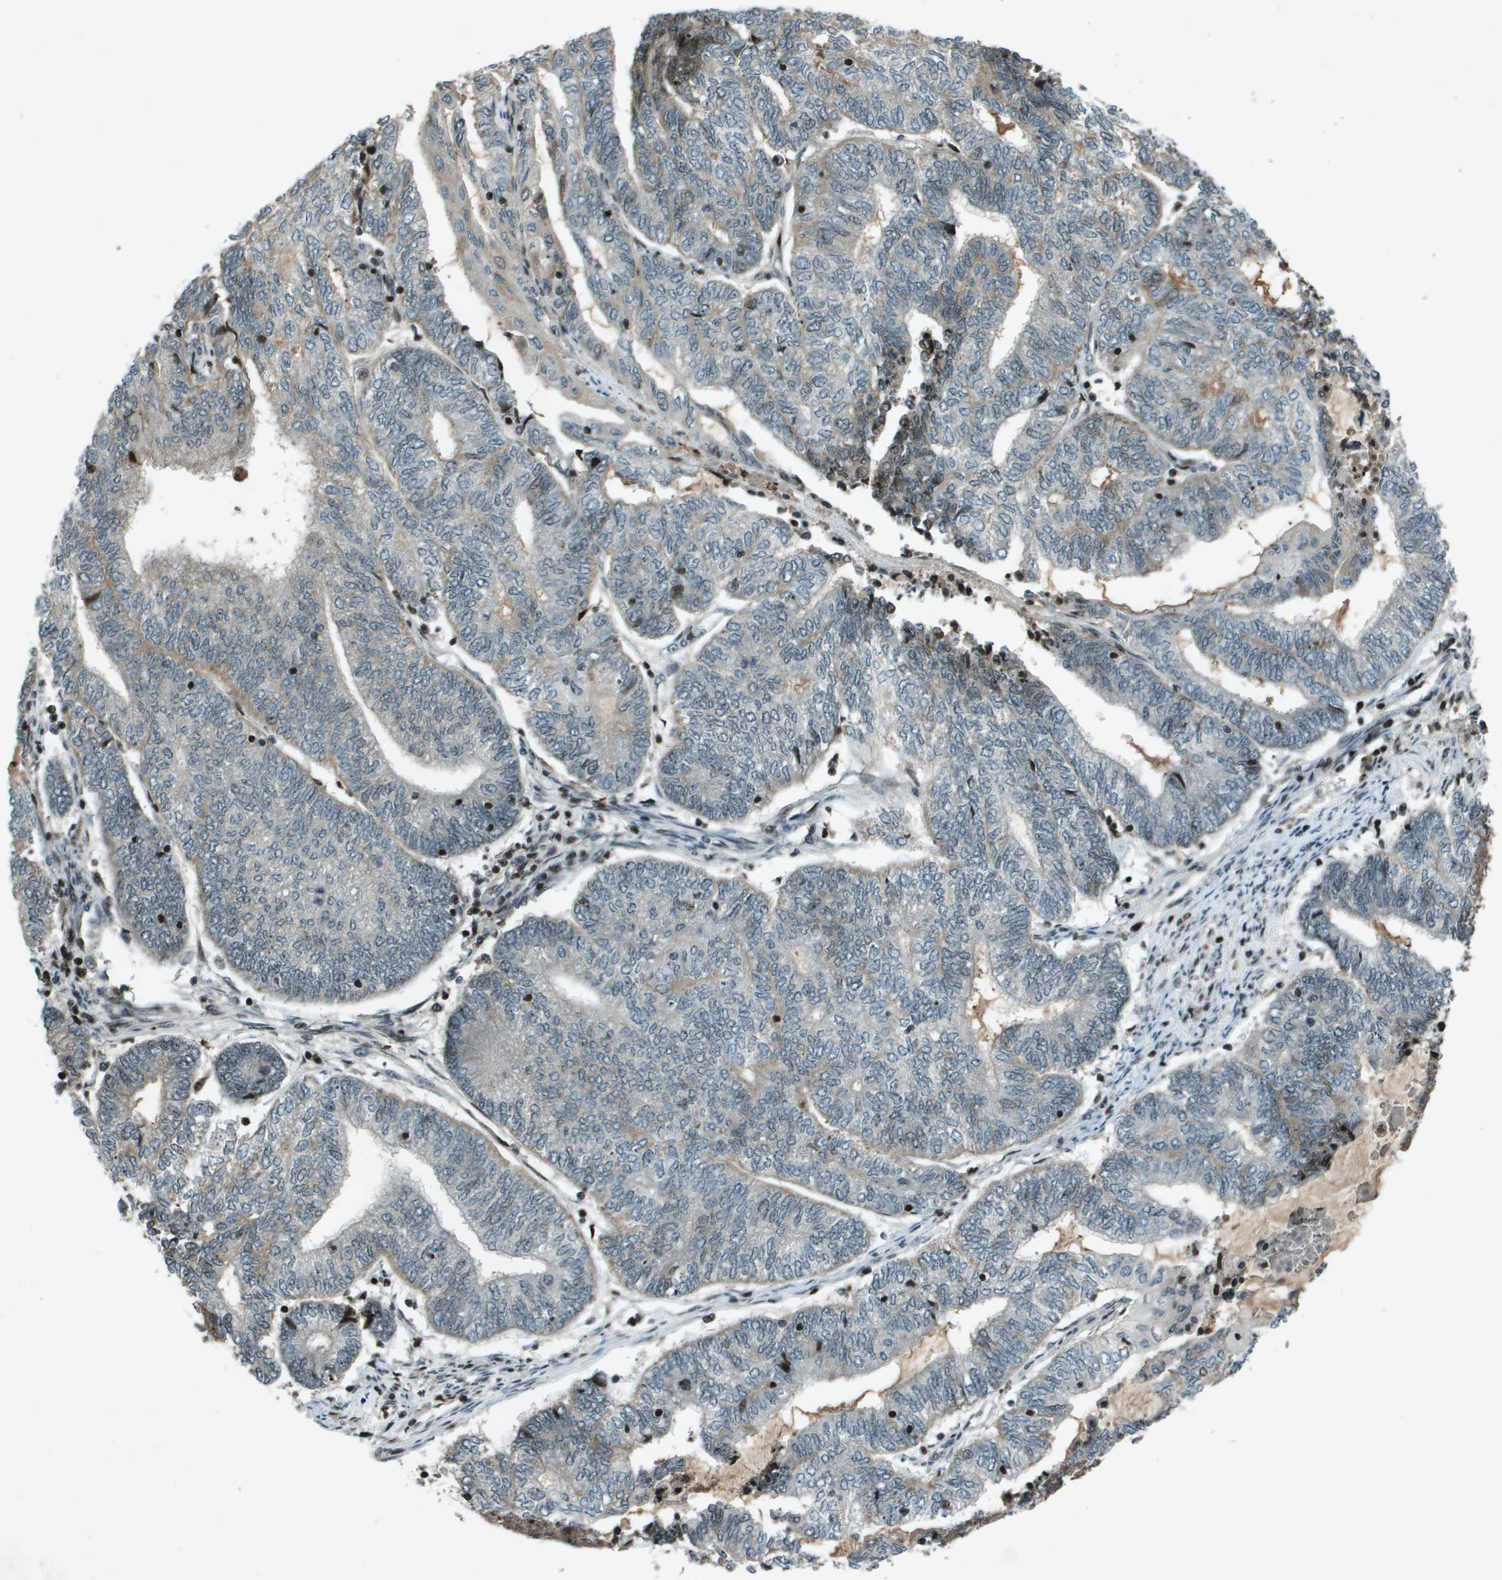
{"staining": {"intensity": "negative", "quantity": "none", "location": "none"}, "tissue": "endometrial cancer", "cell_type": "Tumor cells", "image_type": "cancer", "snomed": [{"axis": "morphology", "description": "Adenocarcinoma, NOS"}, {"axis": "topography", "description": "Uterus"}, {"axis": "topography", "description": "Endometrium"}], "caption": "Immunohistochemistry photomicrograph of endometrial adenocarcinoma stained for a protein (brown), which exhibits no positivity in tumor cells. Nuclei are stained in blue.", "gene": "CXCL12", "patient": {"sex": "female", "age": 70}}